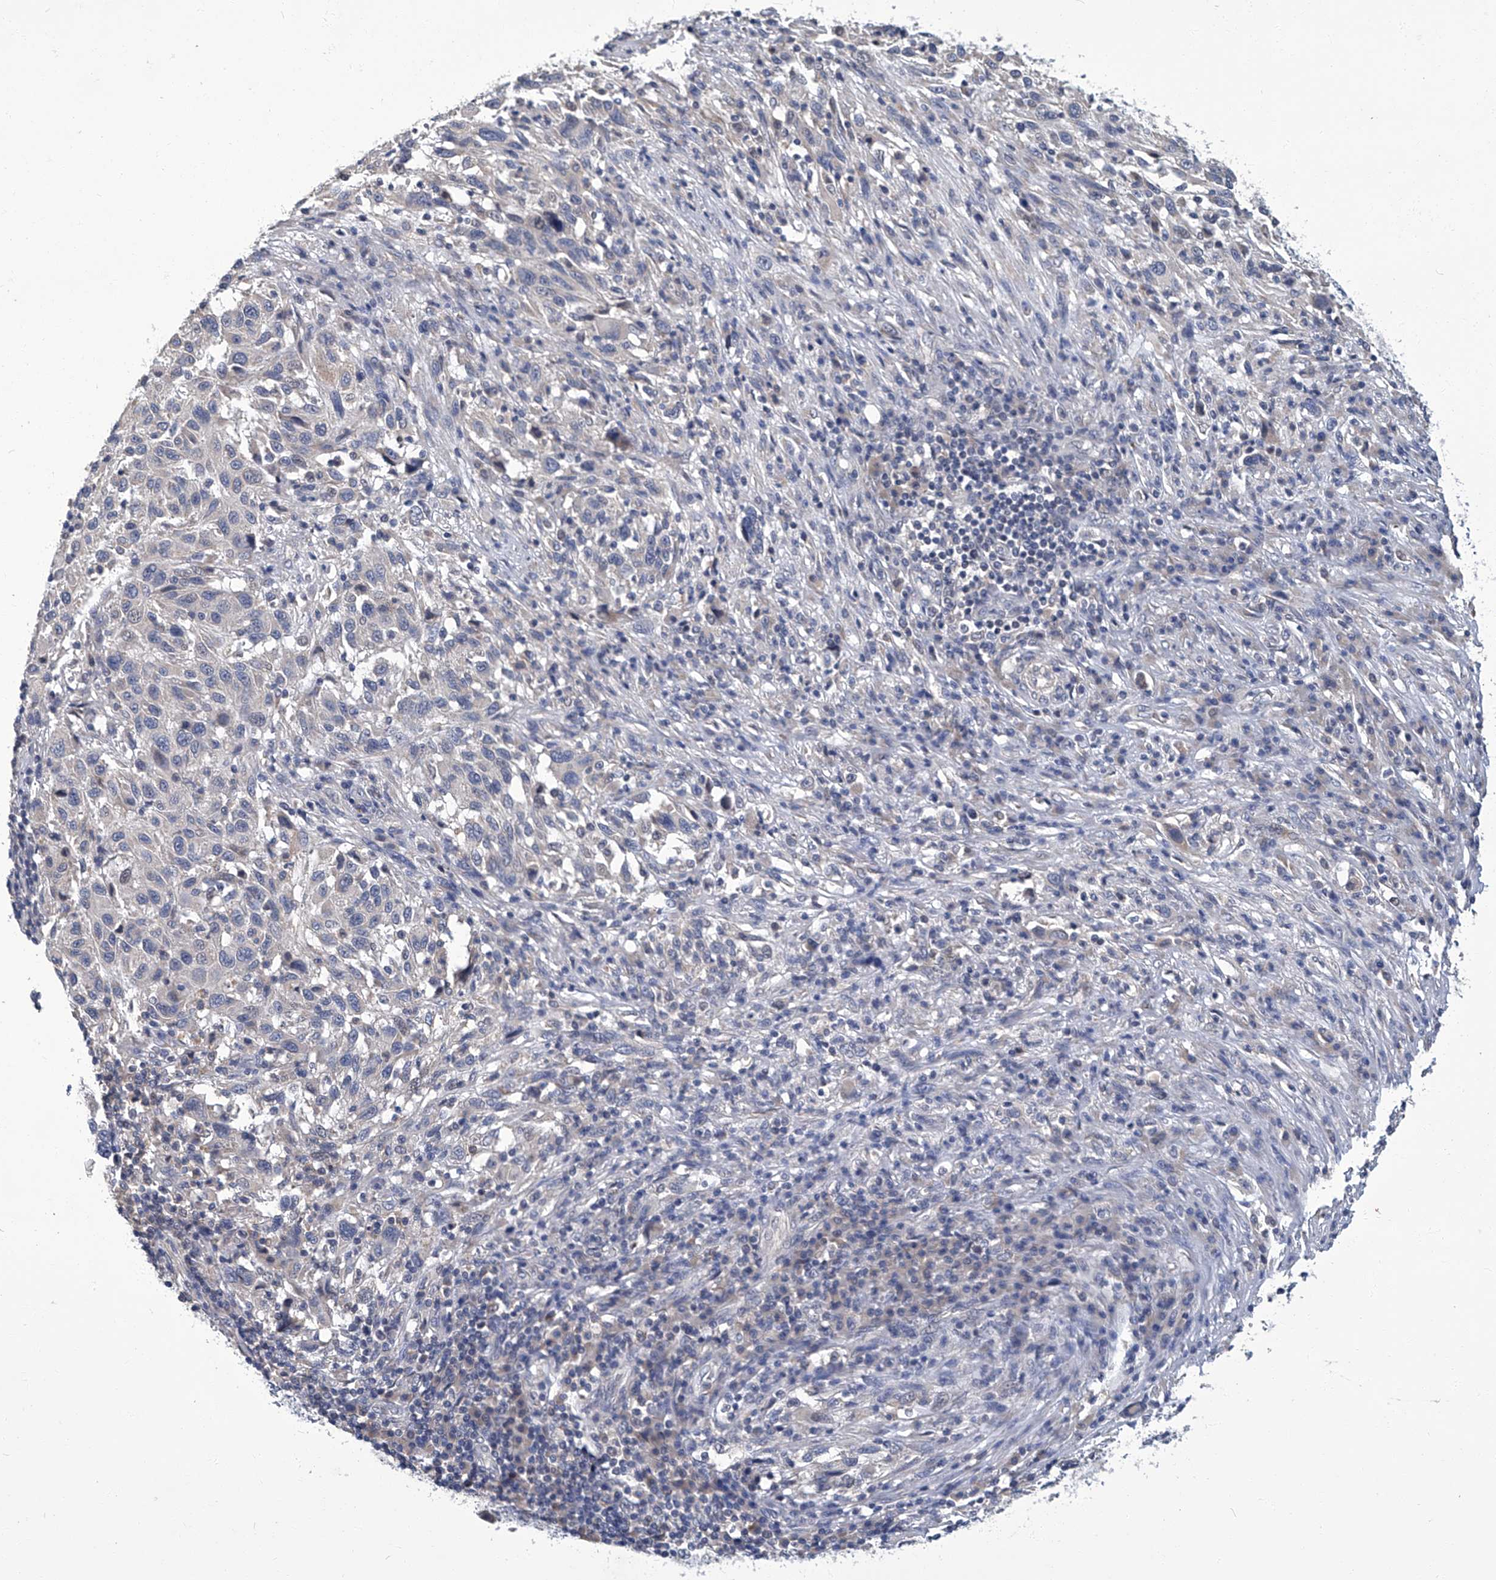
{"staining": {"intensity": "negative", "quantity": "none", "location": "none"}, "tissue": "melanoma", "cell_type": "Tumor cells", "image_type": "cancer", "snomed": [{"axis": "morphology", "description": "Malignant melanoma, Metastatic site"}, {"axis": "topography", "description": "Lymph node"}], "caption": "DAB (3,3'-diaminobenzidine) immunohistochemical staining of malignant melanoma (metastatic site) exhibits no significant expression in tumor cells. (Stains: DAB immunohistochemistry (IHC) with hematoxylin counter stain, Microscopy: brightfield microscopy at high magnification).", "gene": "TGFBR1", "patient": {"sex": "male", "age": 61}}